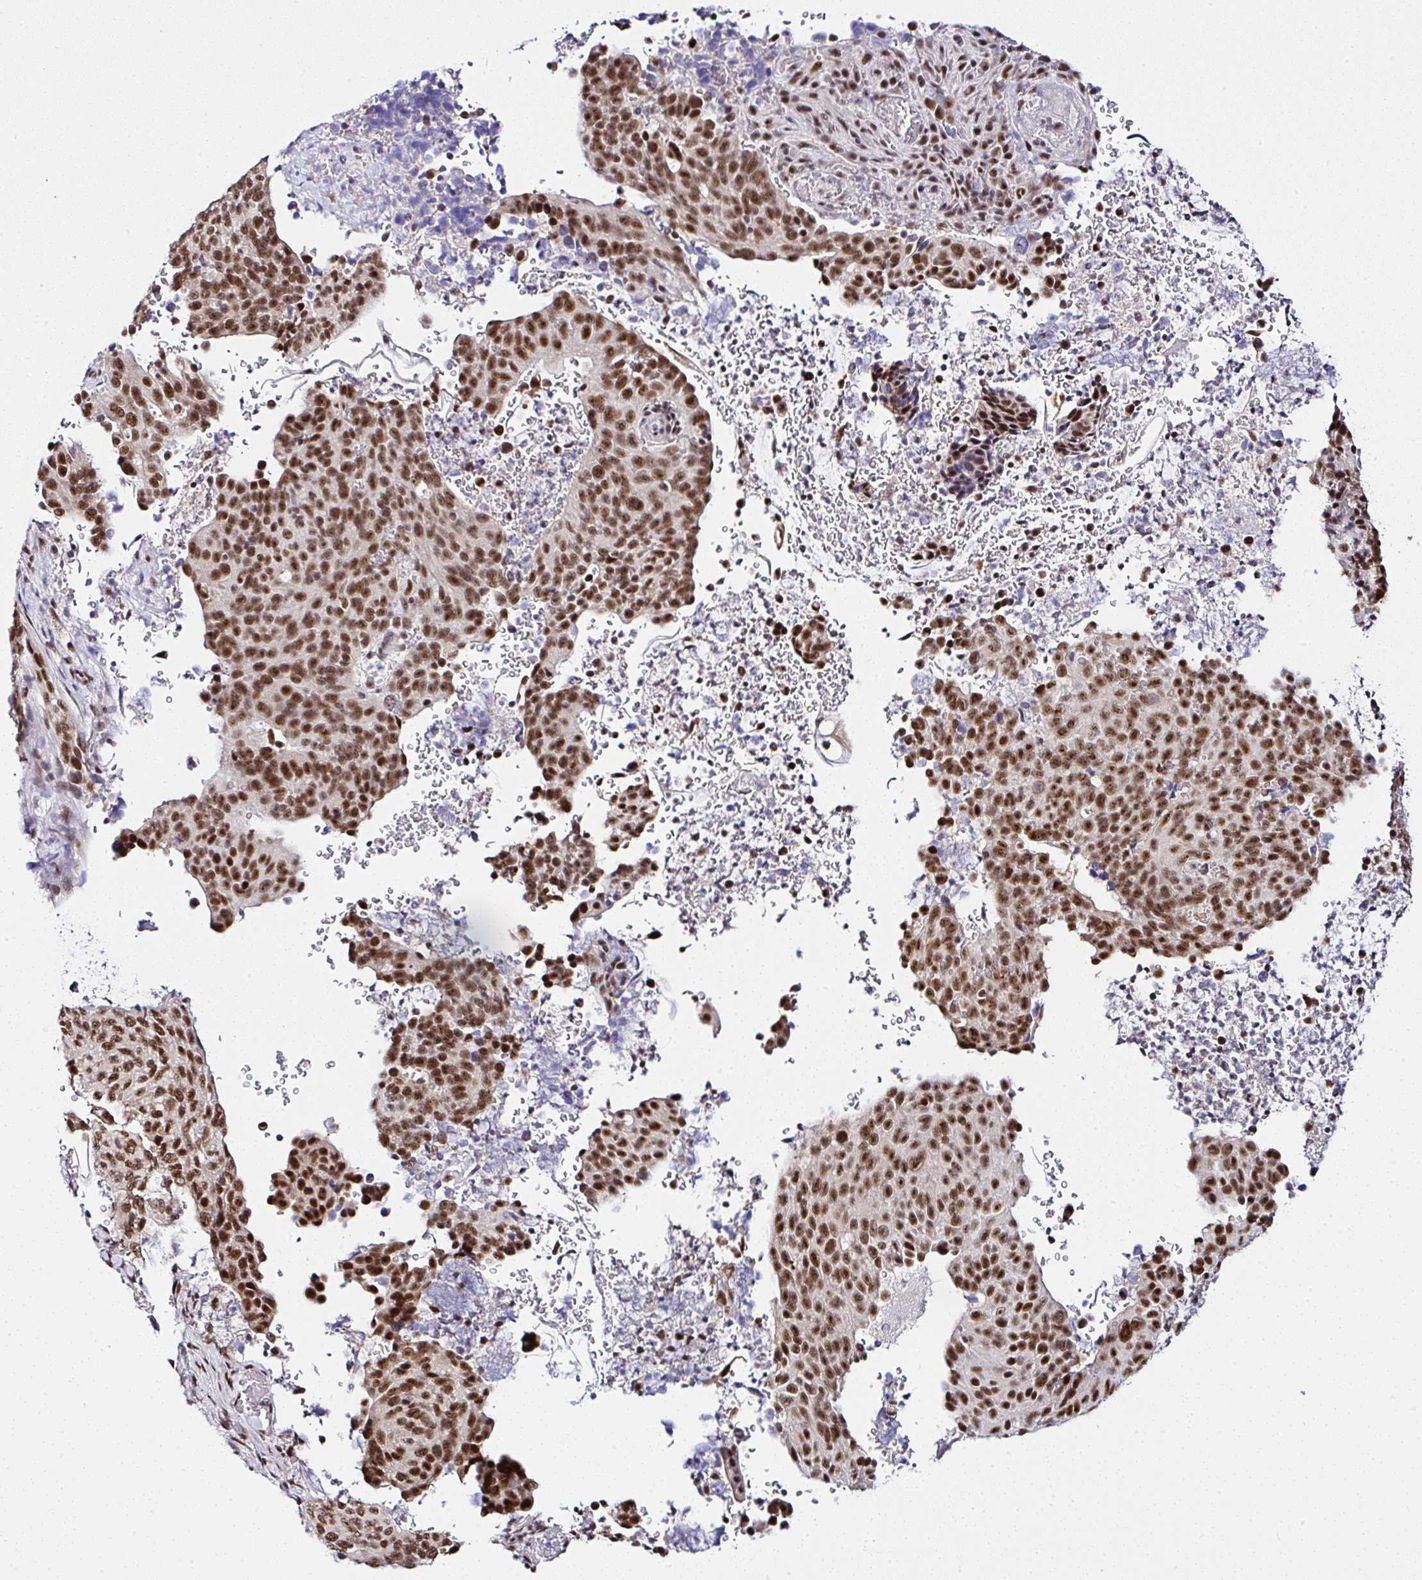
{"staining": {"intensity": "moderate", "quantity": ">75%", "location": "nuclear"}, "tissue": "cervical cancer", "cell_type": "Tumor cells", "image_type": "cancer", "snomed": [{"axis": "morphology", "description": "Squamous cell carcinoma, NOS"}, {"axis": "topography", "description": "Cervix"}], "caption": "Moderate nuclear positivity for a protein is identified in approximately >75% of tumor cells of cervical cancer using immunohistochemistry.", "gene": "PTPN2", "patient": {"sex": "female", "age": 38}}